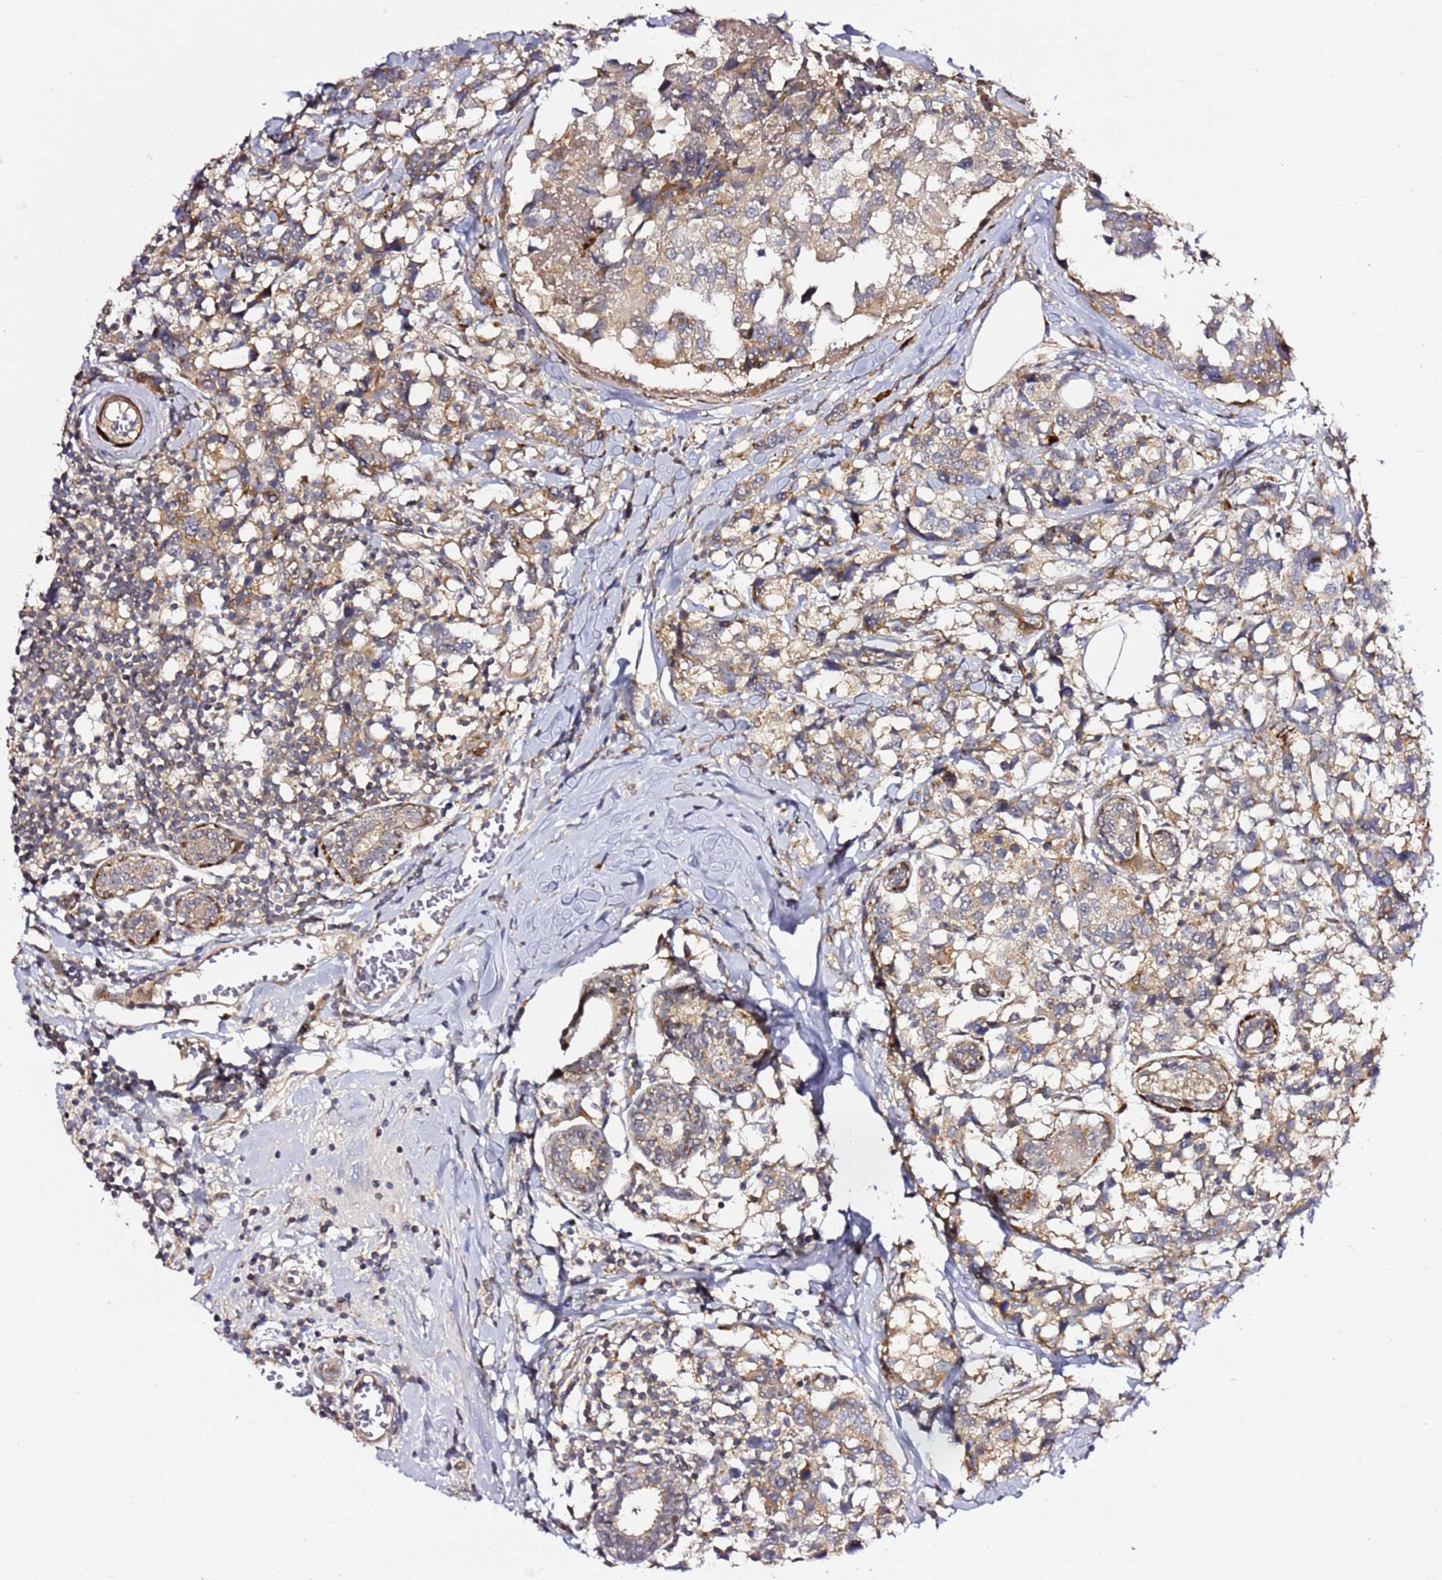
{"staining": {"intensity": "weak", "quantity": ">75%", "location": "cytoplasmic/membranous"}, "tissue": "breast cancer", "cell_type": "Tumor cells", "image_type": "cancer", "snomed": [{"axis": "morphology", "description": "Lobular carcinoma"}, {"axis": "topography", "description": "Breast"}], "caption": "Immunohistochemistry (IHC) (DAB) staining of lobular carcinoma (breast) demonstrates weak cytoplasmic/membranous protein staining in about >75% of tumor cells. (IHC, brightfield microscopy, high magnification).", "gene": "PVRIG", "patient": {"sex": "female", "age": 59}}